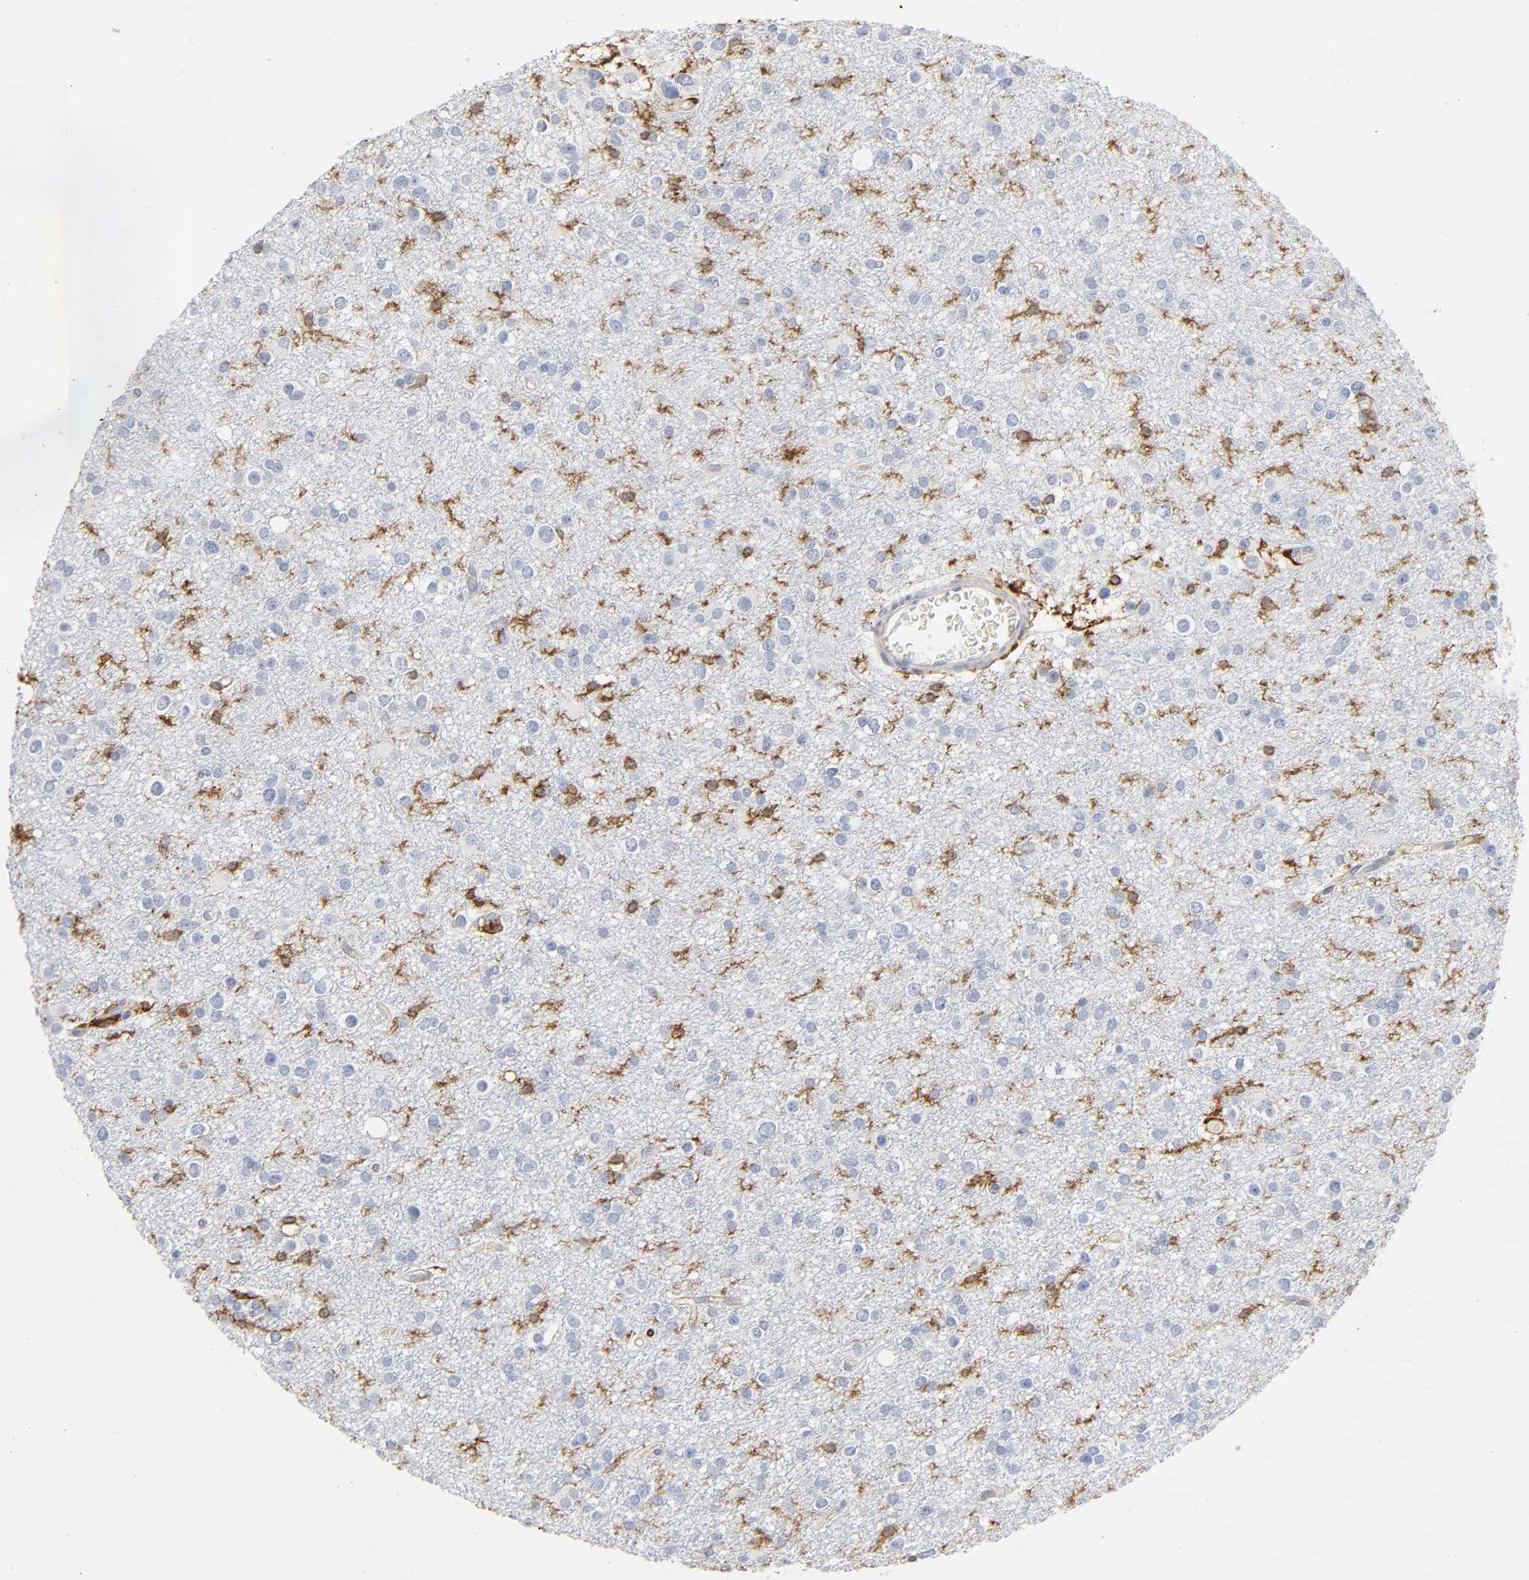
{"staining": {"intensity": "moderate", "quantity": "<25%", "location": "cytoplasmic/membranous"}, "tissue": "glioma", "cell_type": "Tumor cells", "image_type": "cancer", "snomed": [{"axis": "morphology", "description": "Glioma, malignant, Low grade"}, {"axis": "topography", "description": "Brain"}], "caption": "Glioma stained with a brown dye reveals moderate cytoplasmic/membranous positive staining in approximately <25% of tumor cells.", "gene": "LYN", "patient": {"sex": "male", "age": 42}}